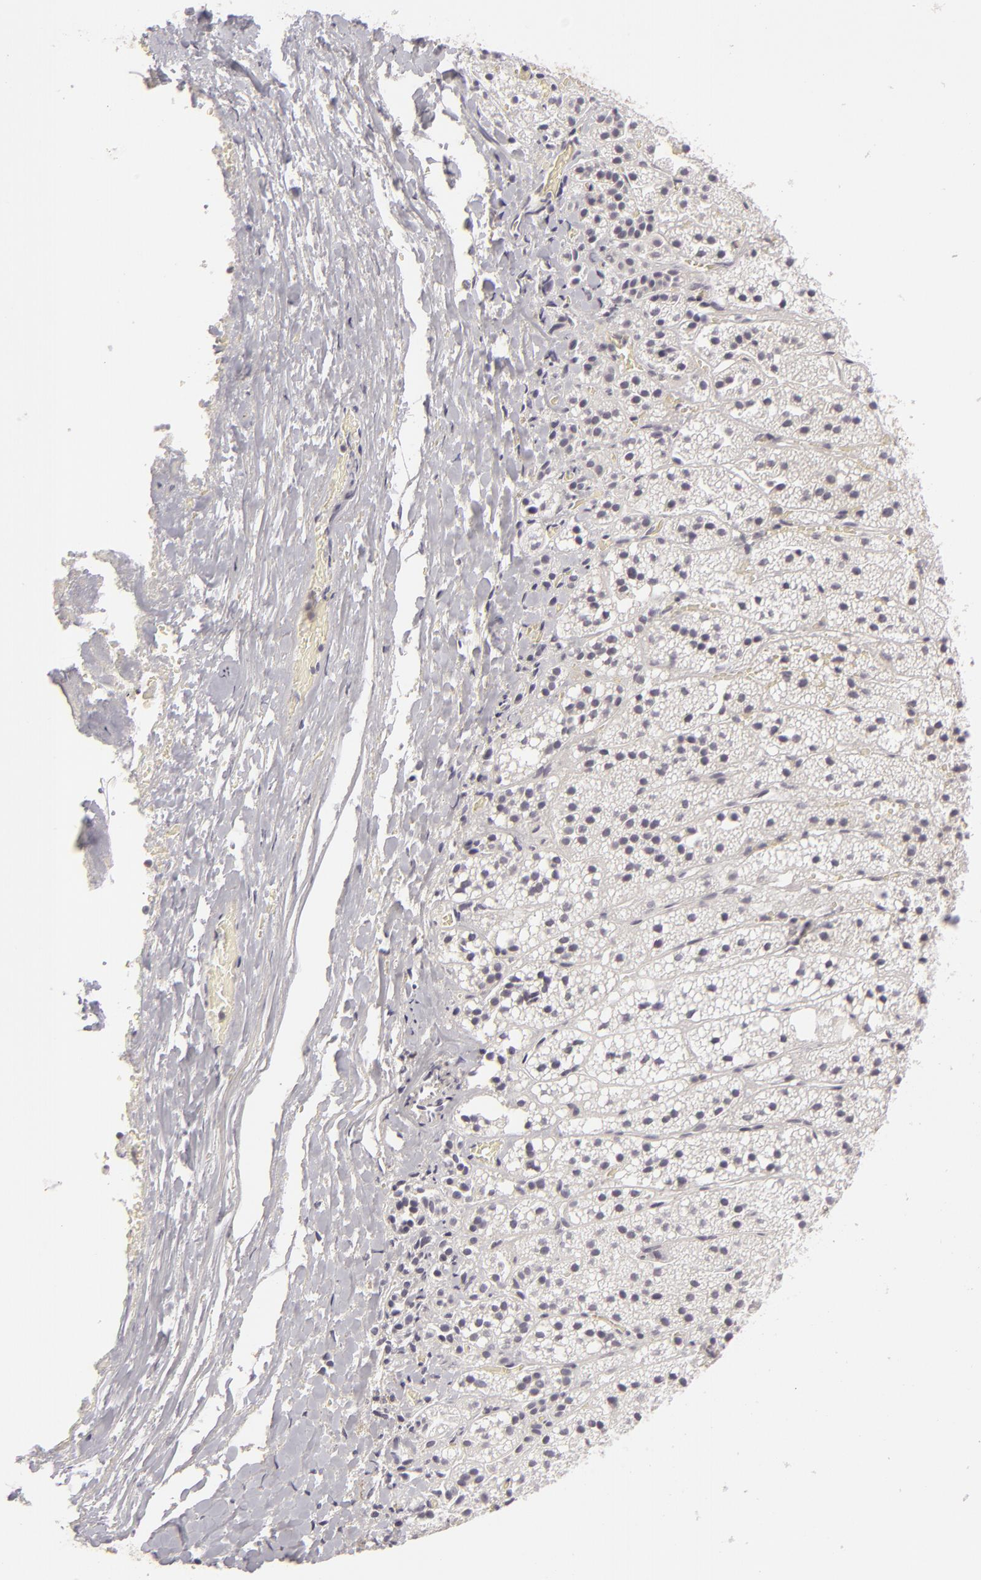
{"staining": {"intensity": "negative", "quantity": "none", "location": "none"}, "tissue": "adrenal gland", "cell_type": "Glandular cells", "image_type": "normal", "snomed": [{"axis": "morphology", "description": "Normal tissue, NOS"}, {"axis": "topography", "description": "Adrenal gland"}], "caption": "DAB immunohistochemical staining of normal adrenal gland displays no significant staining in glandular cells. (DAB (3,3'-diaminobenzidine) immunohistochemistry (IHC) visualized using brightfield microscopy, high magnification).", "gene": "DLG3", "patient": {"sex": "female", "age": 44}}